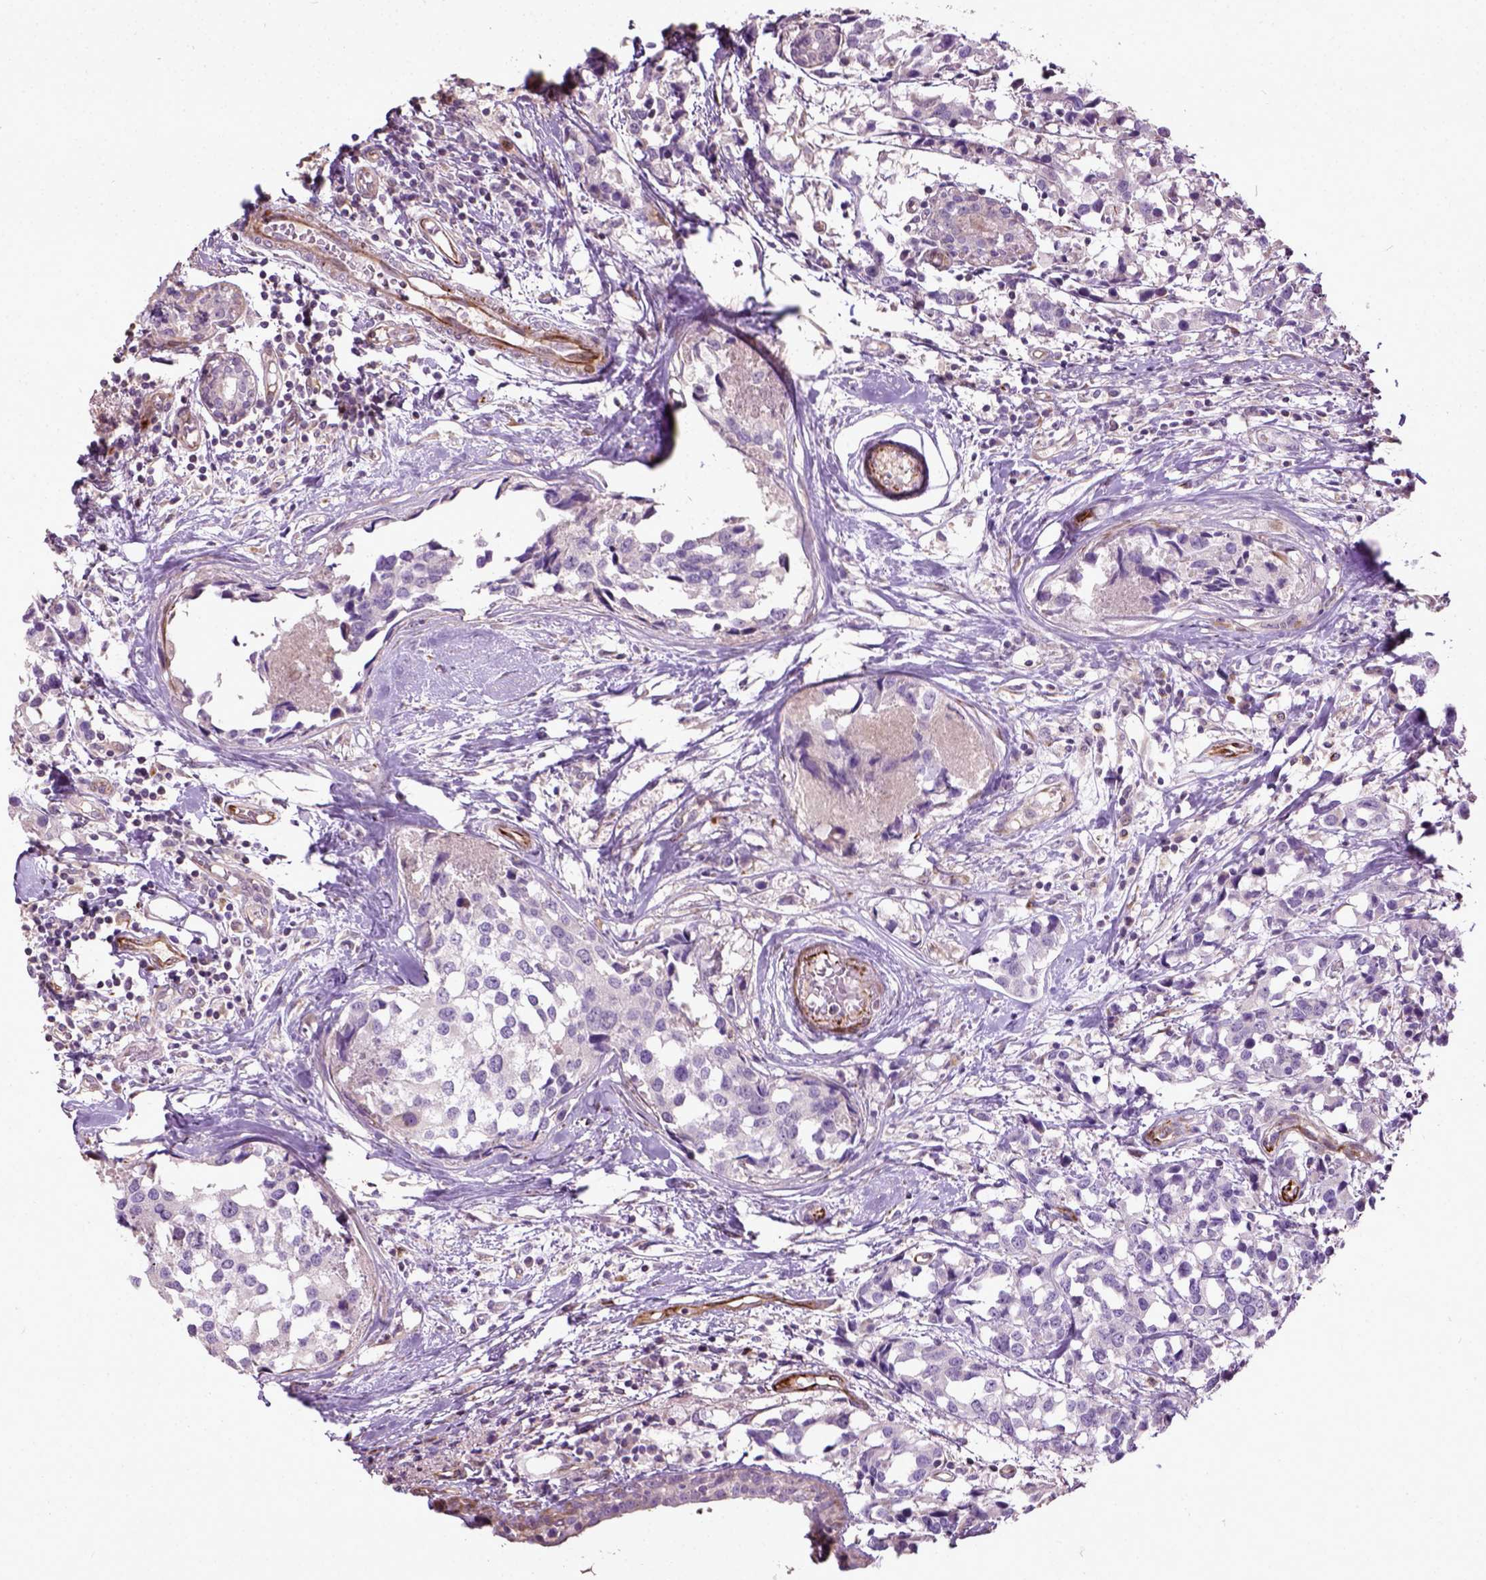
{"staining": {"intensity": "negative", "quantity": "none", "location": "none"}, "tissue": "breast cancer", "cell_type": "Tumor cells", "image_type": "cancer", "snomed": [{"axis": "morphology", "description": "Lobular carcinoma"}, {"axis": "topography", "description": "Breast"}], "caption": "Breast cancer stained for a protein using IHC exhibits no staining tumor cells.", "gene": "PKP3", "patient": {"sex": "female", "age": 59}}